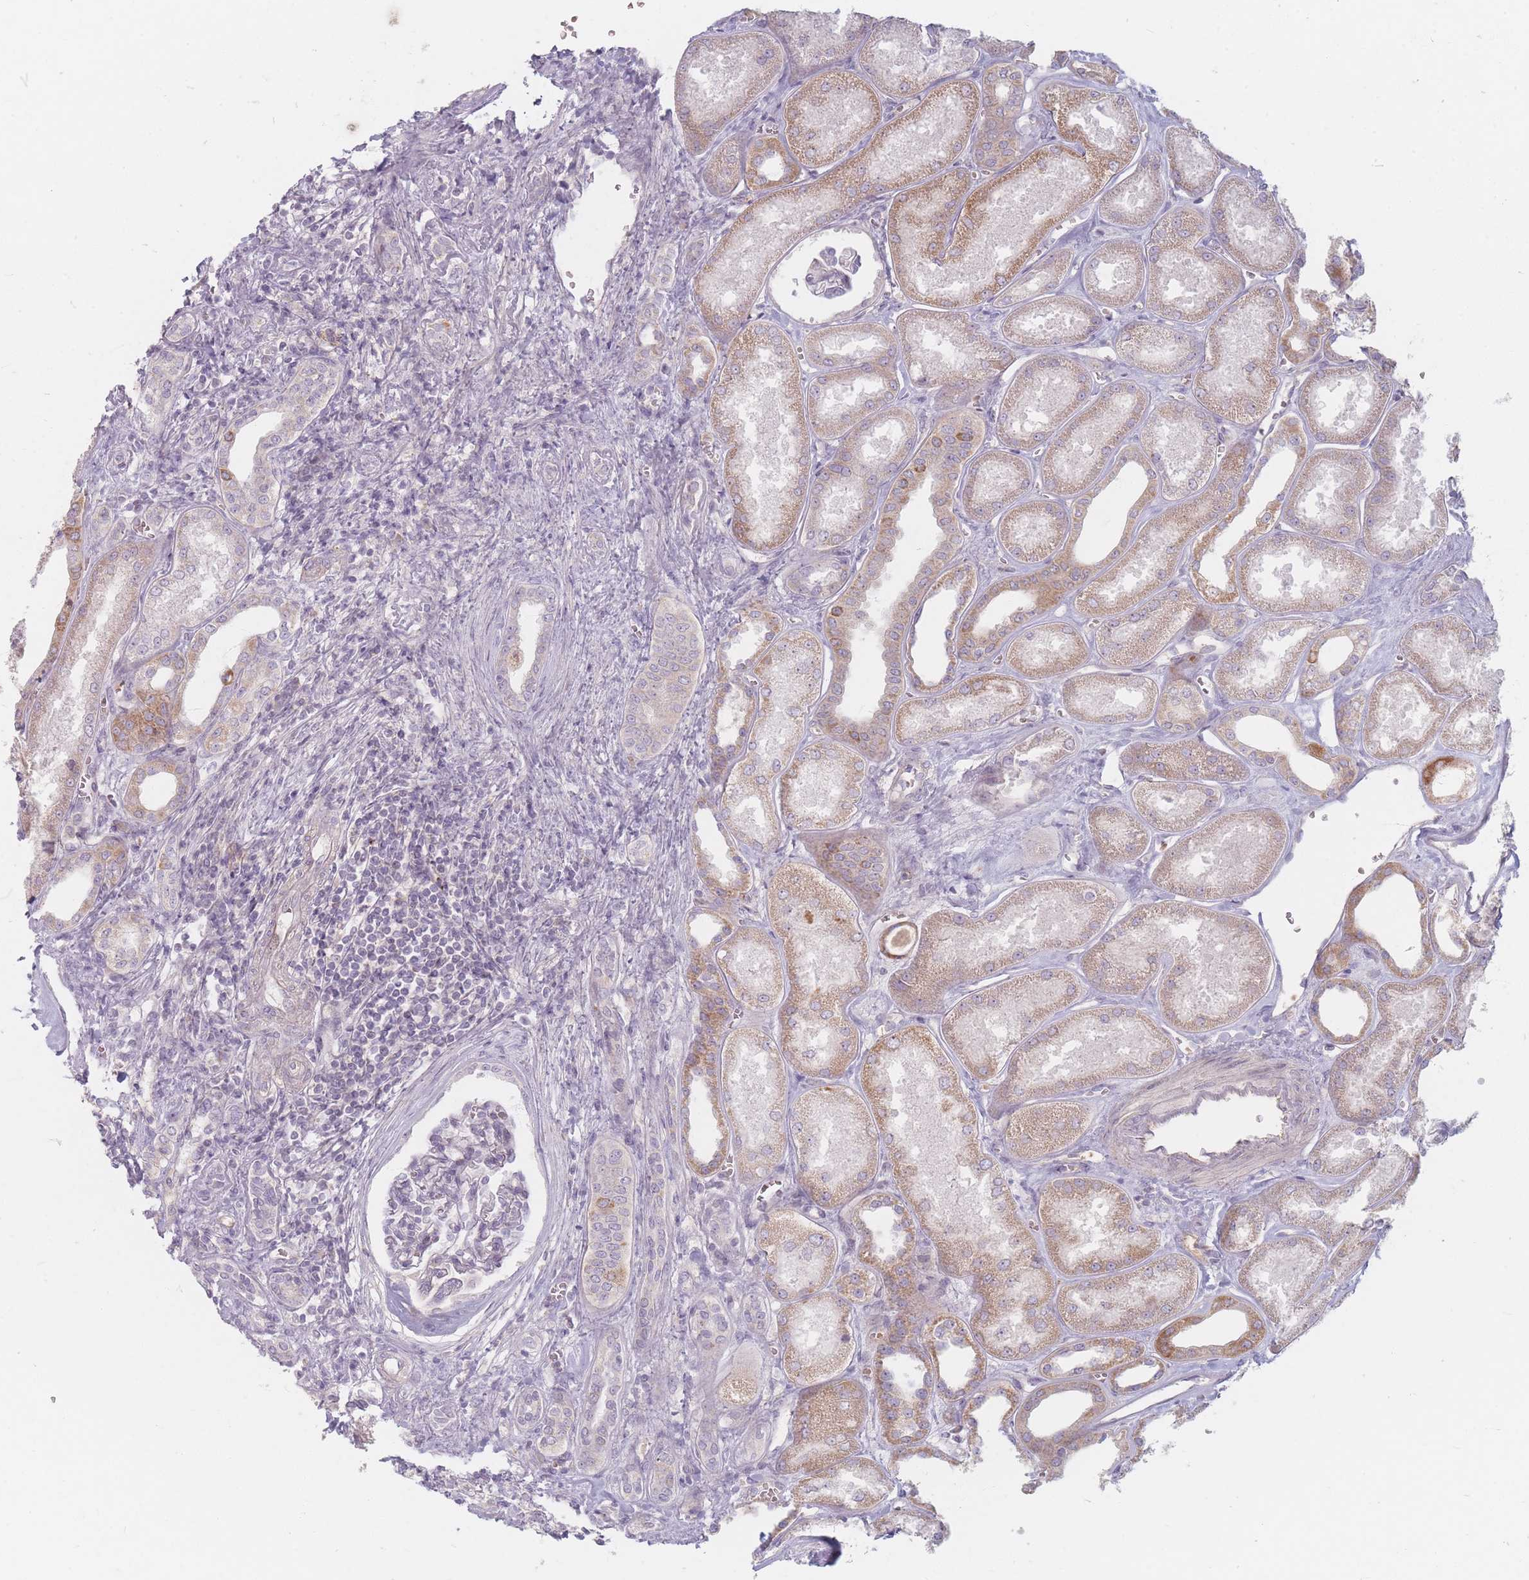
{"staining": {"intensity": "negative", "quantity": "none", "location": "none"}, "tissue": "kidney", "cell_type": "Cells in glomeruli", "image_type": "normal", "snomed": [{"axis": "morphology", "description": "Normal tissue, NOS"}, {"axis": "morphology", "description": "Adenocarcinoma, NOS"}, {"axis": "topography", "description": "Kidney"}], "caption": "DAB (3,3'-diaminobenzidine) immunohistochemical staining of benign human kidney demonstrates no significant expression in cells in glomeruli. The staining was performed using DAB (3,3'-diaminobenzidine) to visualize the protein expression in brown, while the nuclei were stained in blue with hematoxylin (Magnification: 20x).", "gene": "CHCHD7", "patient": {"sex": "female", "age": 68}}